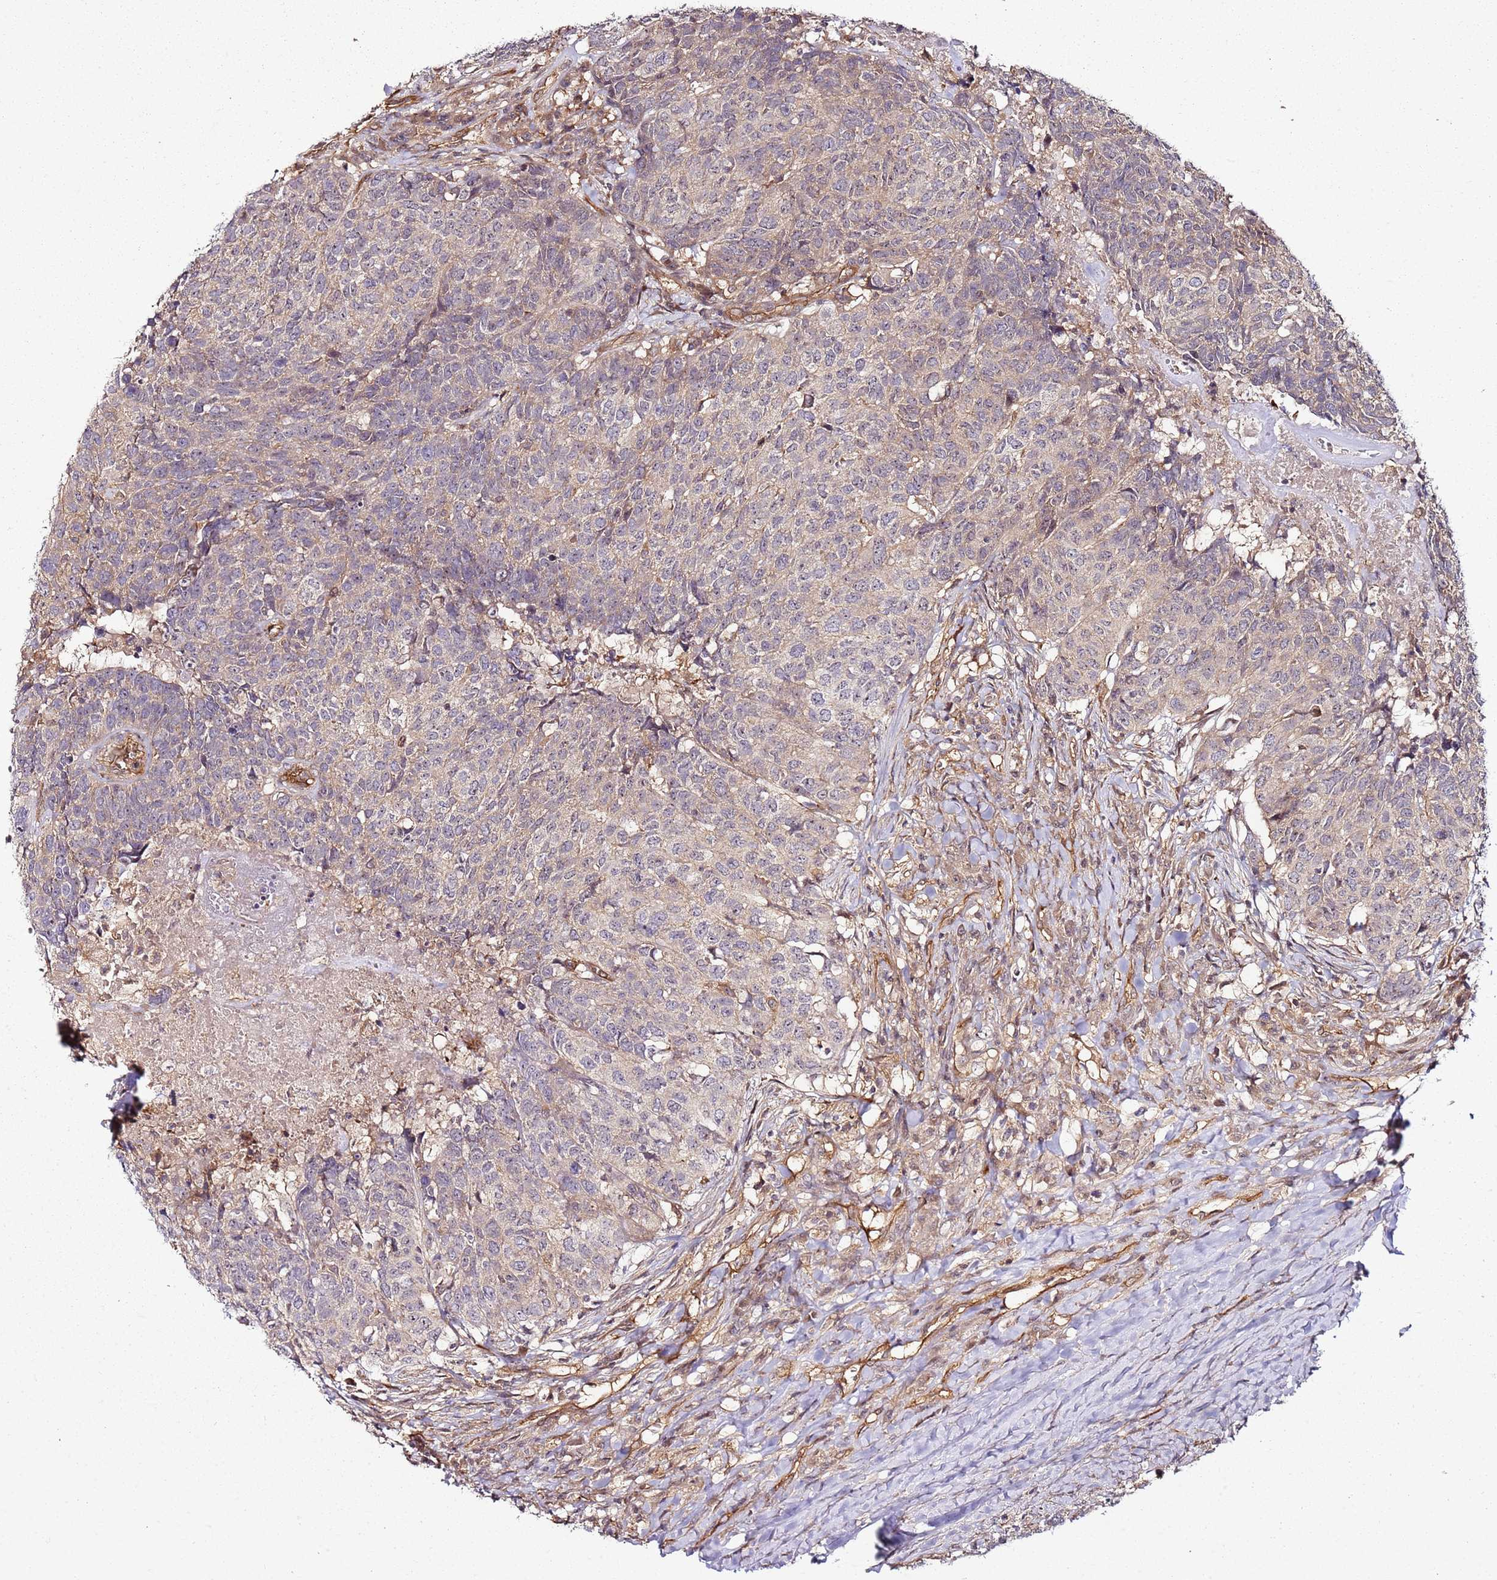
{"staining": {"intensity": "weak", "quantity": "<25%", "location": "cytoplasmic/membranous"}, "tissue": "head and neck cancer", "cell_type": "Tumor cells", "image_type": "cancer", "snomed": [{"axis": "morphology", "description": "Normal tissue, NOS"}, {"axis": "morphology", "description": "Squamous cell carcinoma, NOS"}, {"axis": "topography", "description": "Skeletal muscle"}, {"axis": "topography", "description": "Vascular tissue"}, {"axis": "topography", "description": "Peripheral nerve tissue"}, {"axis": "topography", "description": "Head-Neck"}], "caption": "DAB immunohistochemical staining of human head and neck squamous cell carcinoma displays no significant expression in tumor cells.", "gene": "CCNYL1", "patient": {"sex": "male", "age": 66}}